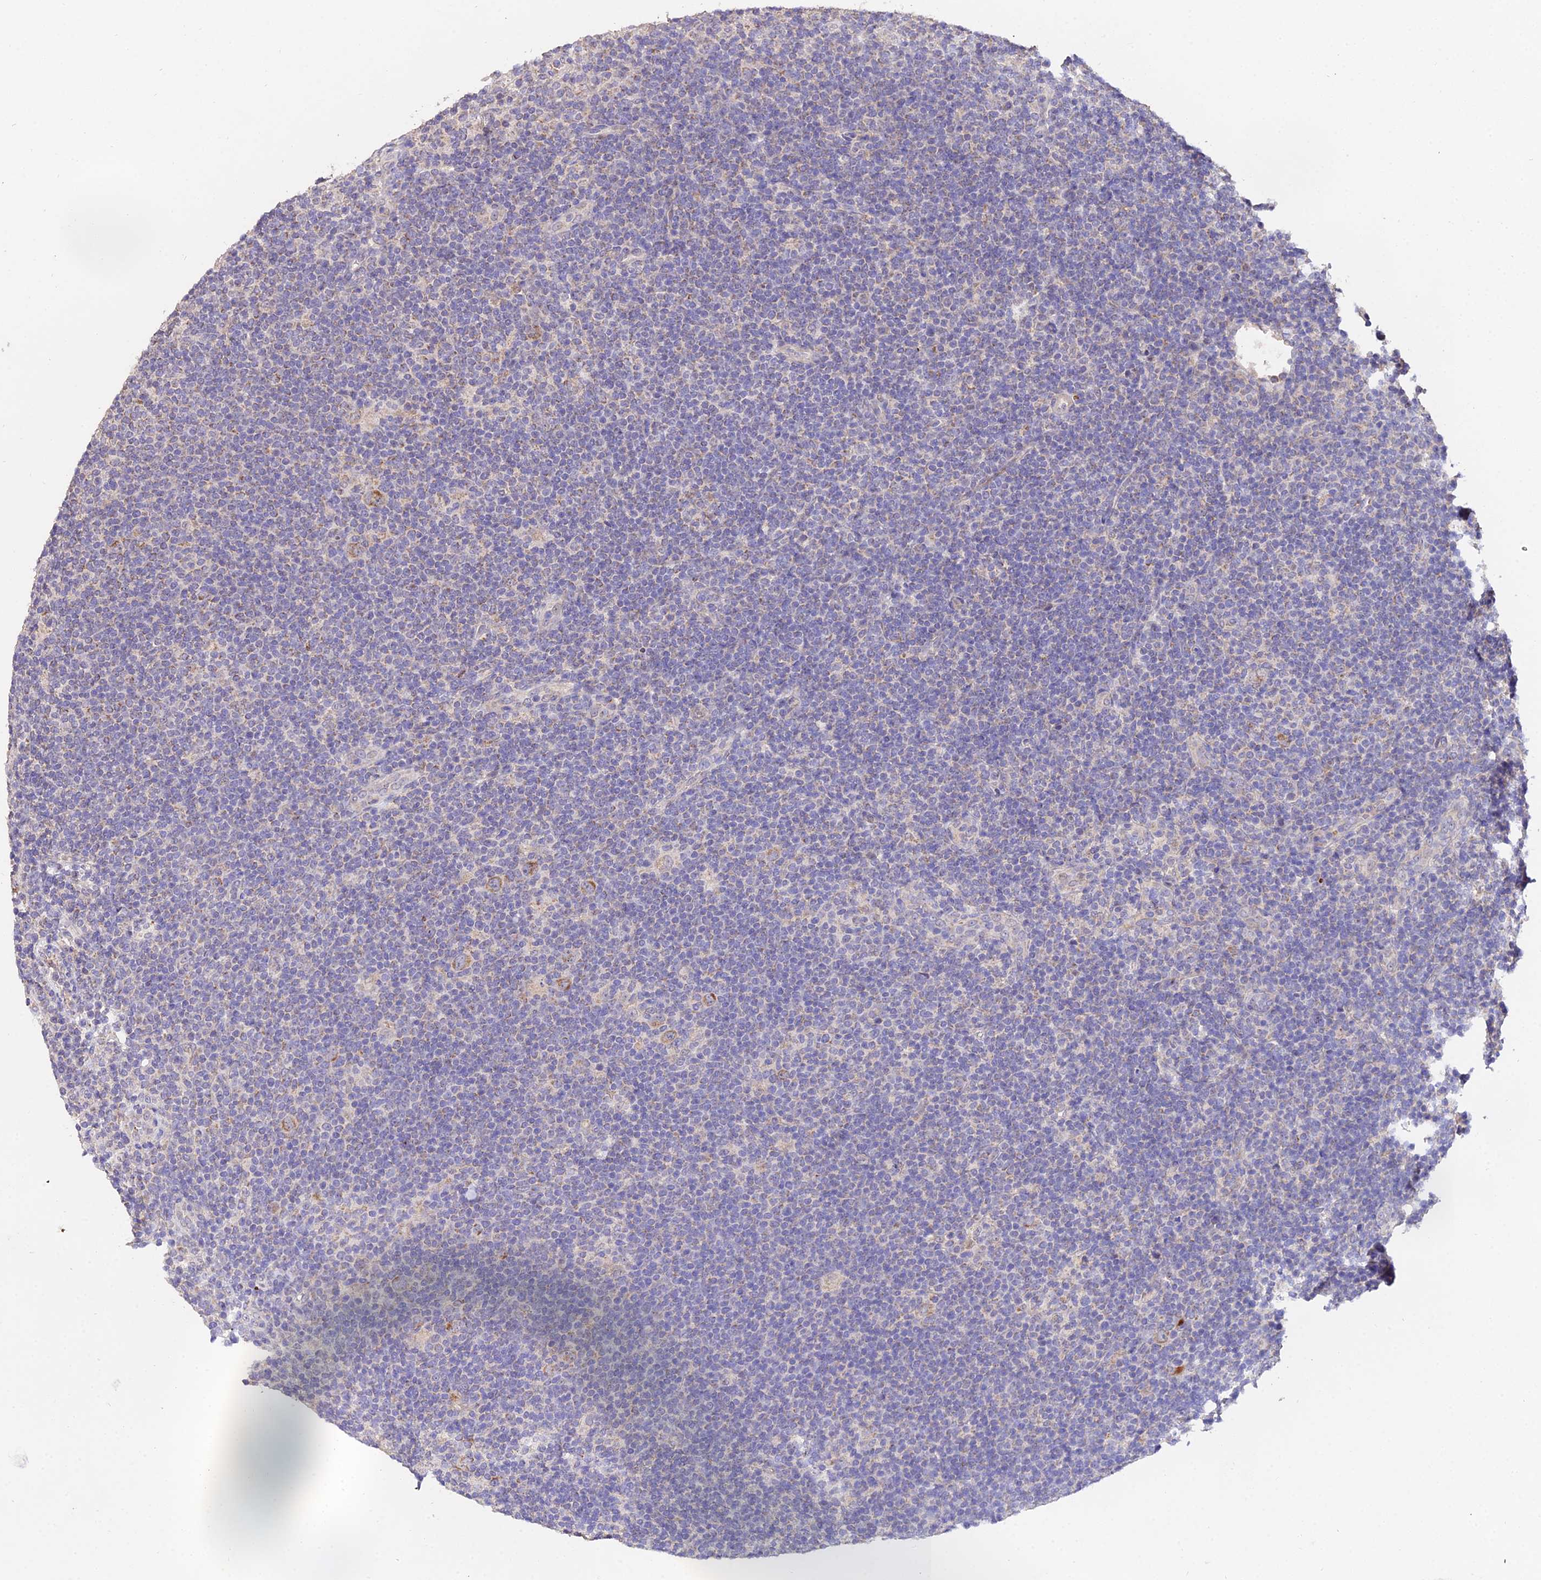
{"staining": {"intensity": "moderate", "quantity": "25%-75%", "location": "cytoplasmic/membranous"}, "tissue": "lymphoma", "cell_type": "Tumor cells", "image_type": "cancer", "snomed": [{"axis": "morphology", "description": "Hodgkin's disease, NOS"}, {"axis": "topography", "description": "Lymph node"}], "caption": "A micrograph of human Hodgkin's disease stained for a protein exhibits moderate cytoplasmic/membranous brown staining in tumor cells.", "gene": "WDR5B", "patient": {"sex": "female", "age": 57}}